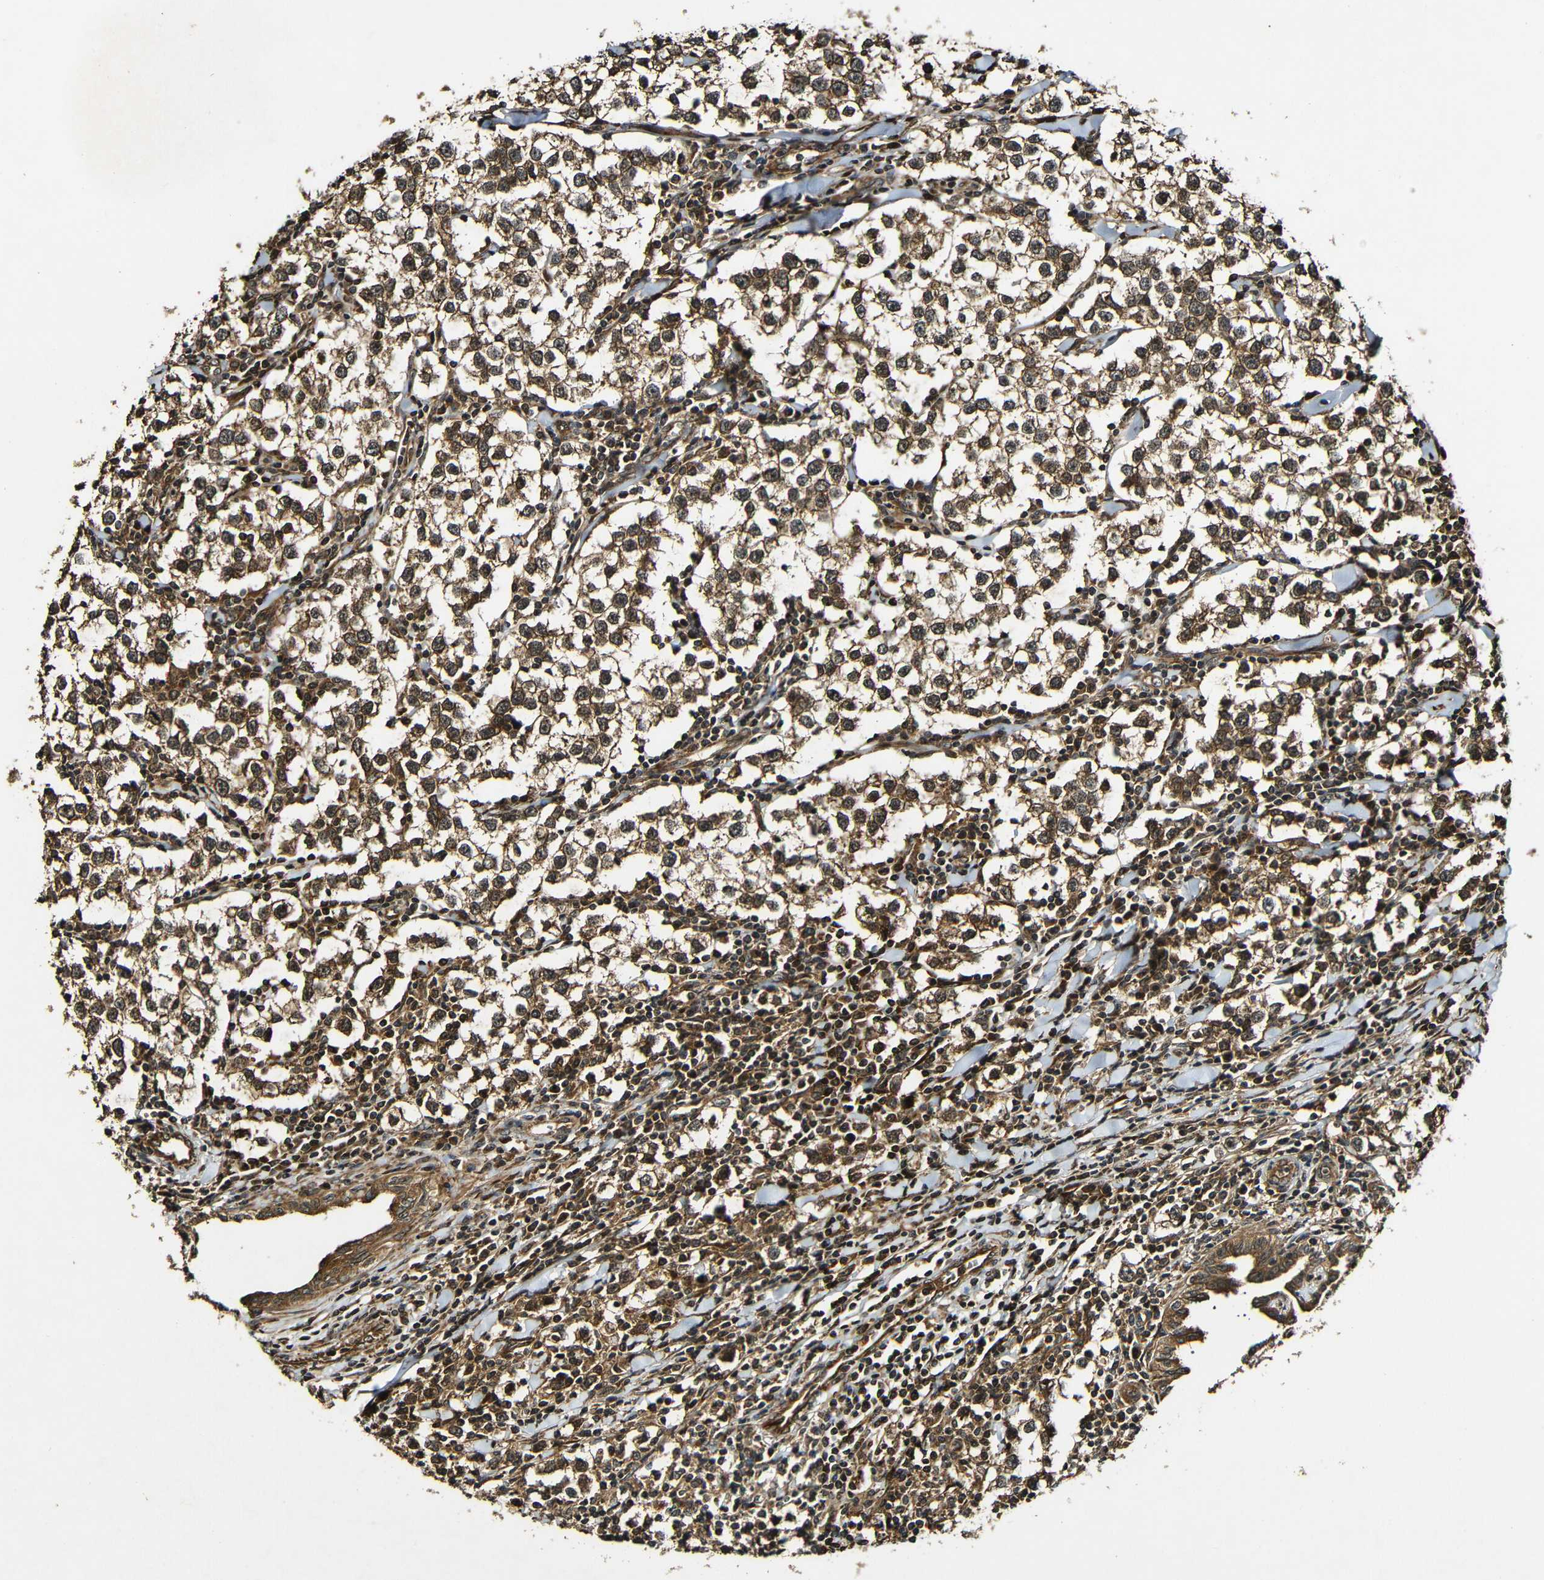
{"staining": {"intensity": "strong", "quantity": ">75%", "location": "cytoplasmic/membranous"}, "tissue": "testis cancer", "cell_type": "Tumor cells", "image_type": "cancer", "snomed": [{"axis": "morphology", "description": "Seminoma, NOS"}, {"axis": "morphology", "description": "Carcinoma, Embryonal, NOS"}, {"axis": "topography", "description": "Testis"}], "caption": "A high-resolution photomicrograph shows IHC staining of testis cancer (seminoma), which displays strong cytoplasmic/membranous staining in approximately >75% of tumor cells. The protein is stained brown, and the nuclei are stained in blue (DAB (3,3'-diaminobenzidine) IHC with brightfield microscopy, high magnification).", "gene": "CASP8", "patient": {"sex": "male", "age": 36}}